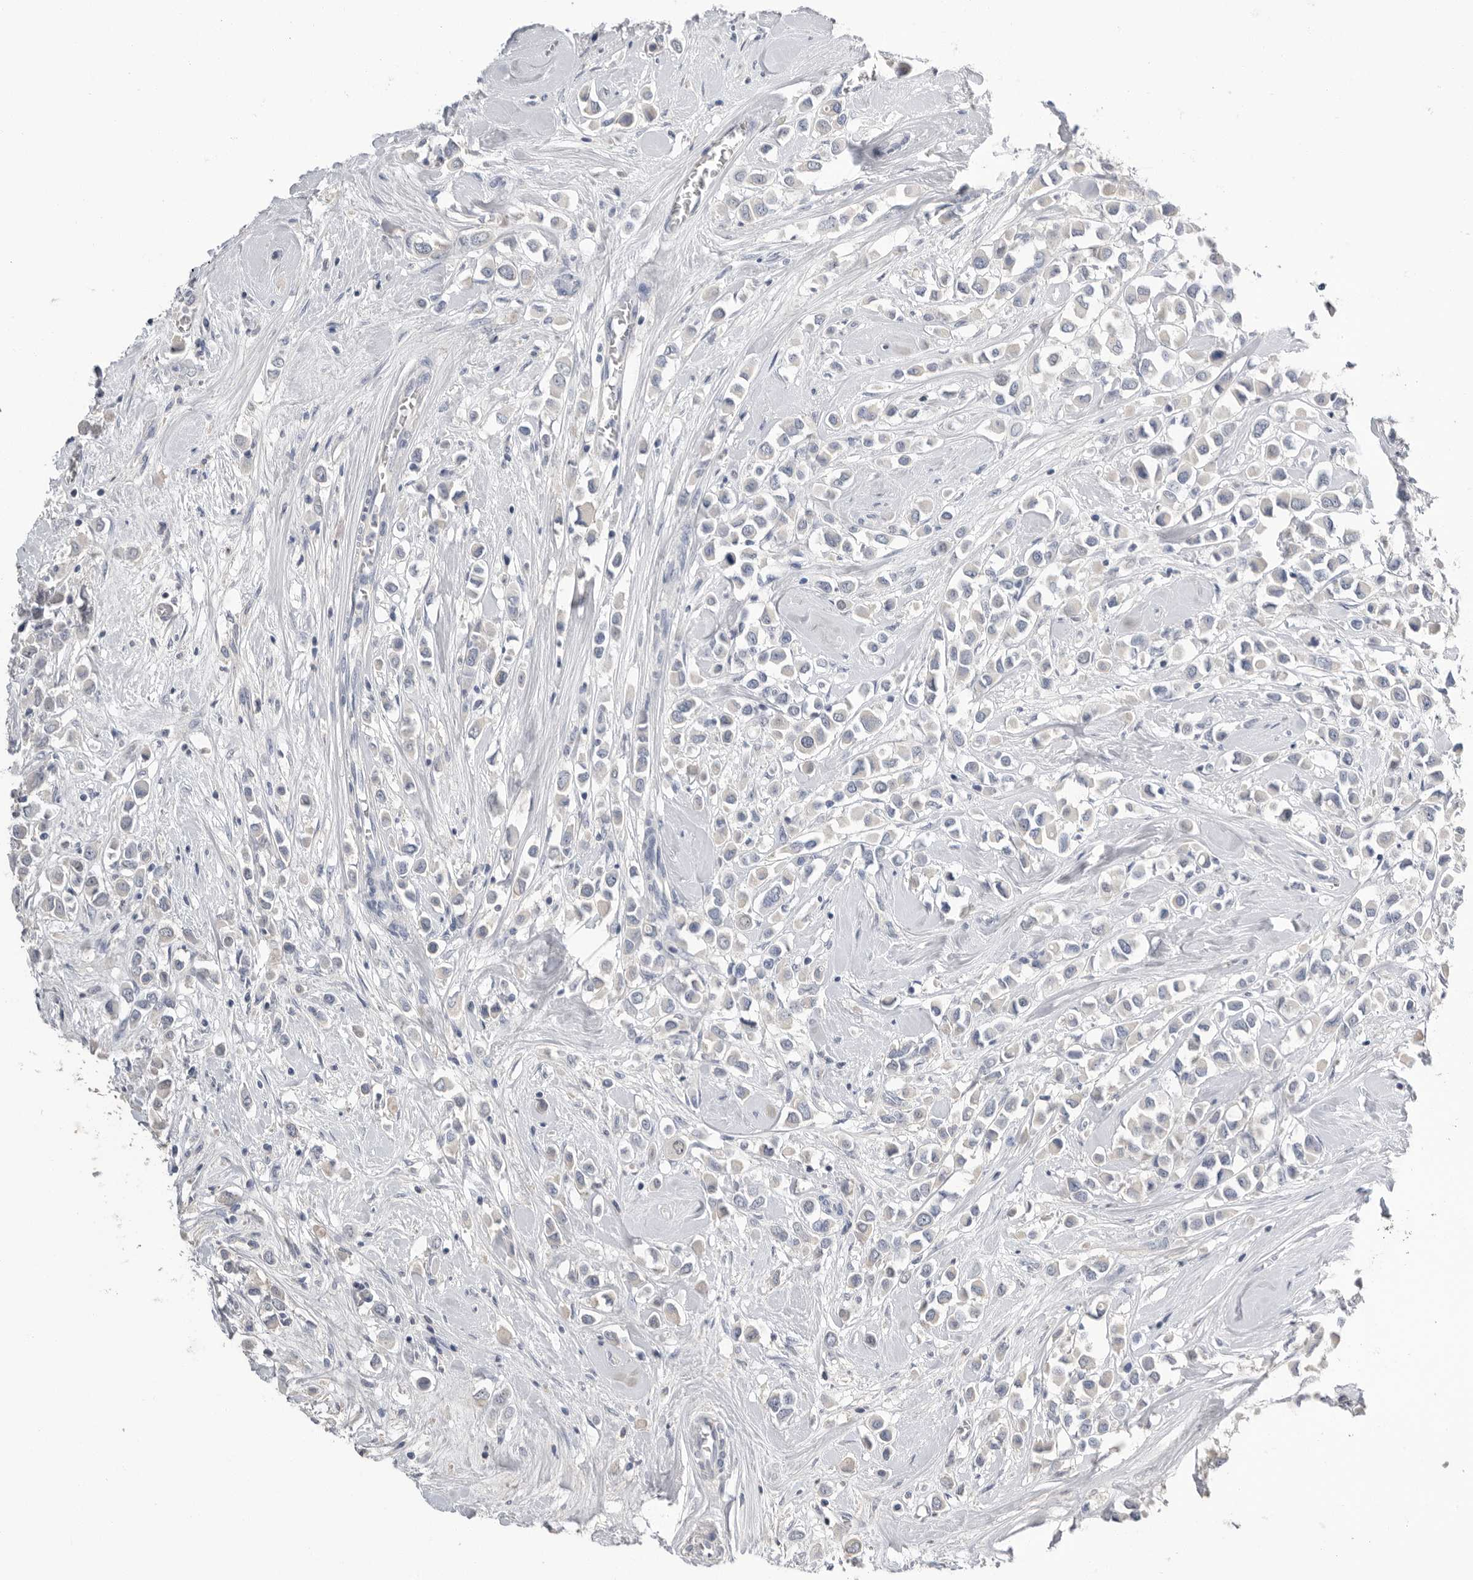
{"staining": {"intensity": "negative", "quantity": "none", "location": "none"}, "tissue": "breast cancer", "cell_type": "Tumor cells", "image_type": "cancer", "snomed": [{"axis": "morphology", "description": "Duct carcinoma"}, {"axis": "topography", "description": "Breast"}], "caption": "The micrograph shows no staining of tumor cells in breast intraductal carcinoma.", "gene": "APOA2", "patient": {"sex": "female", "age": 61}}